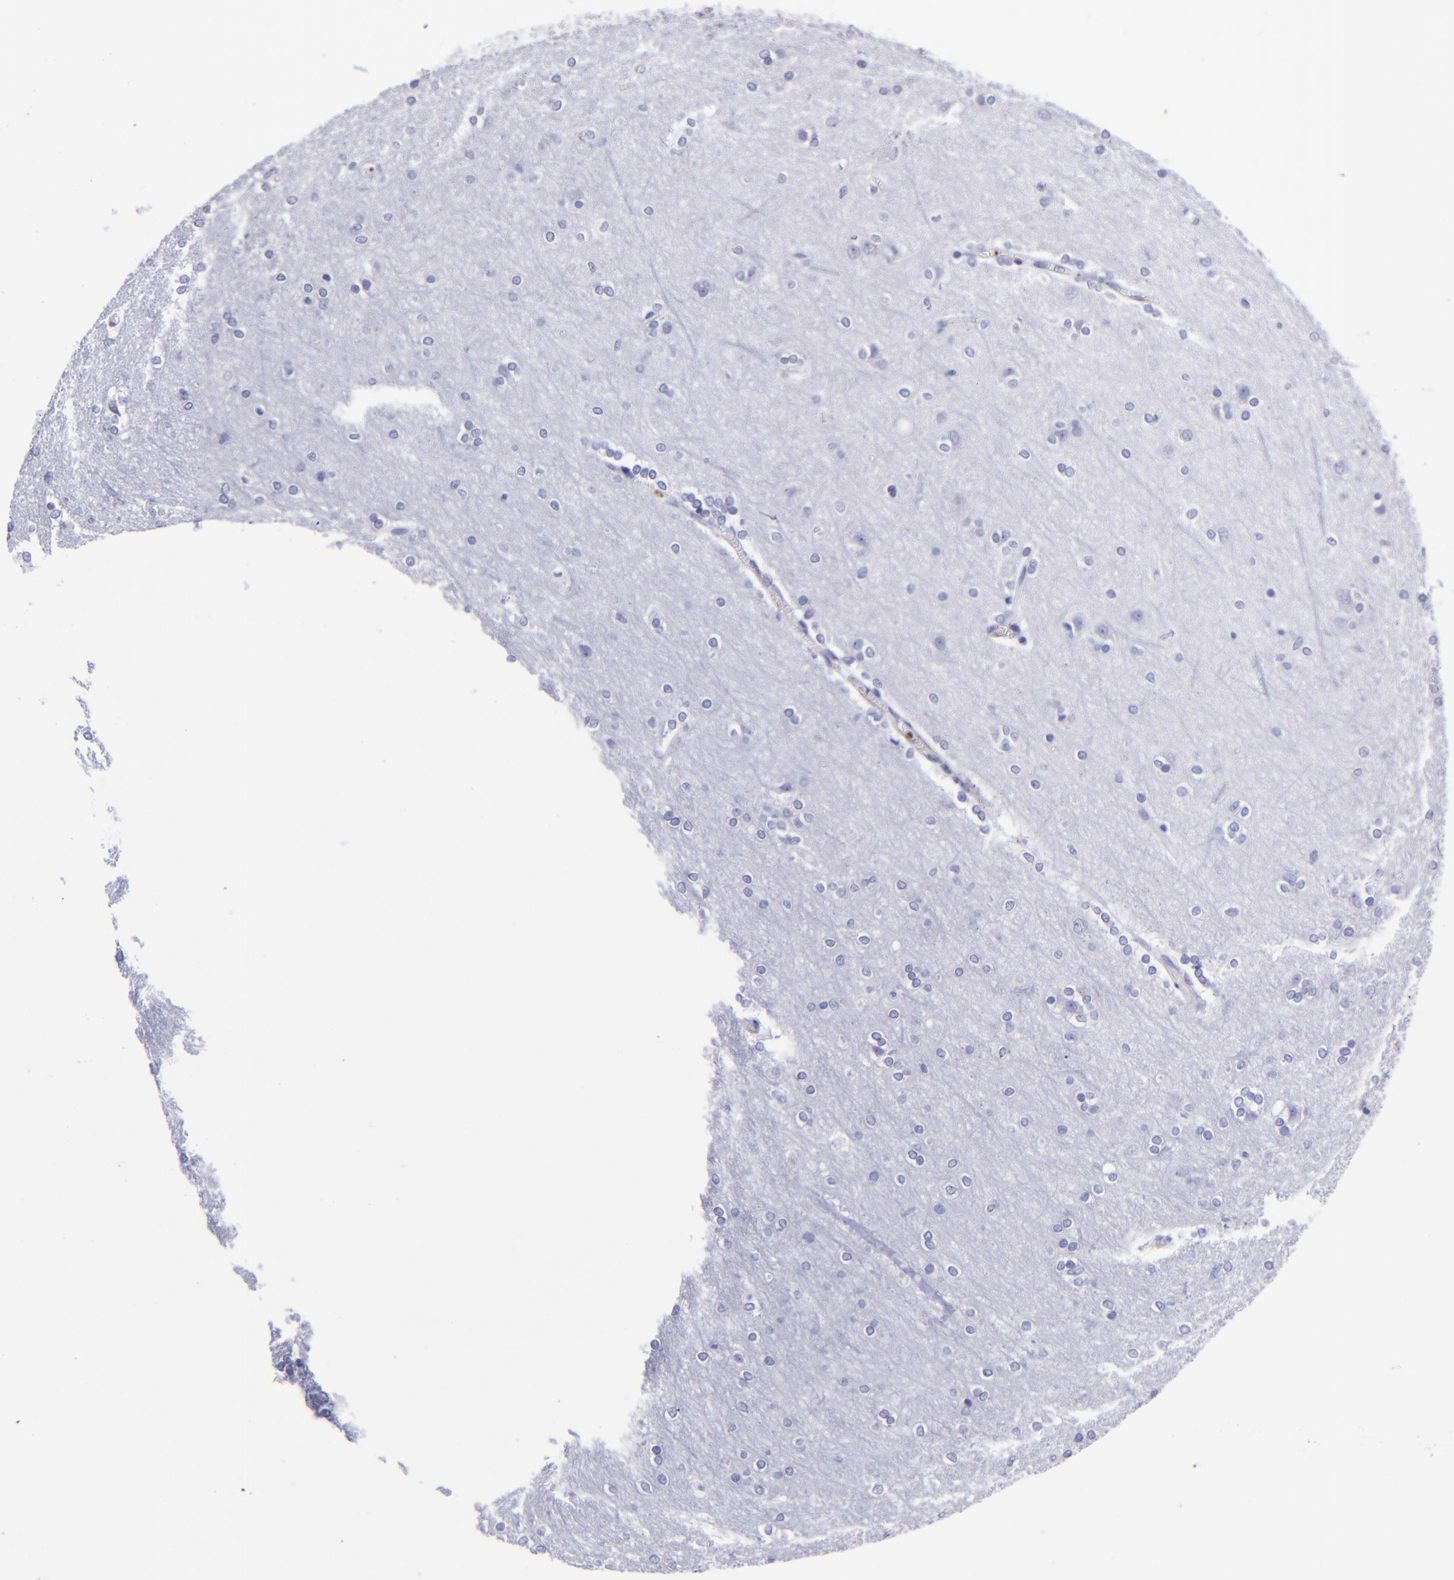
{"staining": {"intensity": "negative", "quantity": "none", "location": "none"}, "tissue": "cerebral cortex", "cell_type": "Endothelial cells", "image_type": "normal", "snomed": [{"axis": "morphology", "description": "Normal tissue, NOS"}, {"axis": "topography", "description": "Cerebral cortex"}], "caption": "The histopathology image displays no staining of endothelial cells in normal cerebral cortex.", "gene": "EFCAB13", "patient": {"sex": "female", "age": 54}}